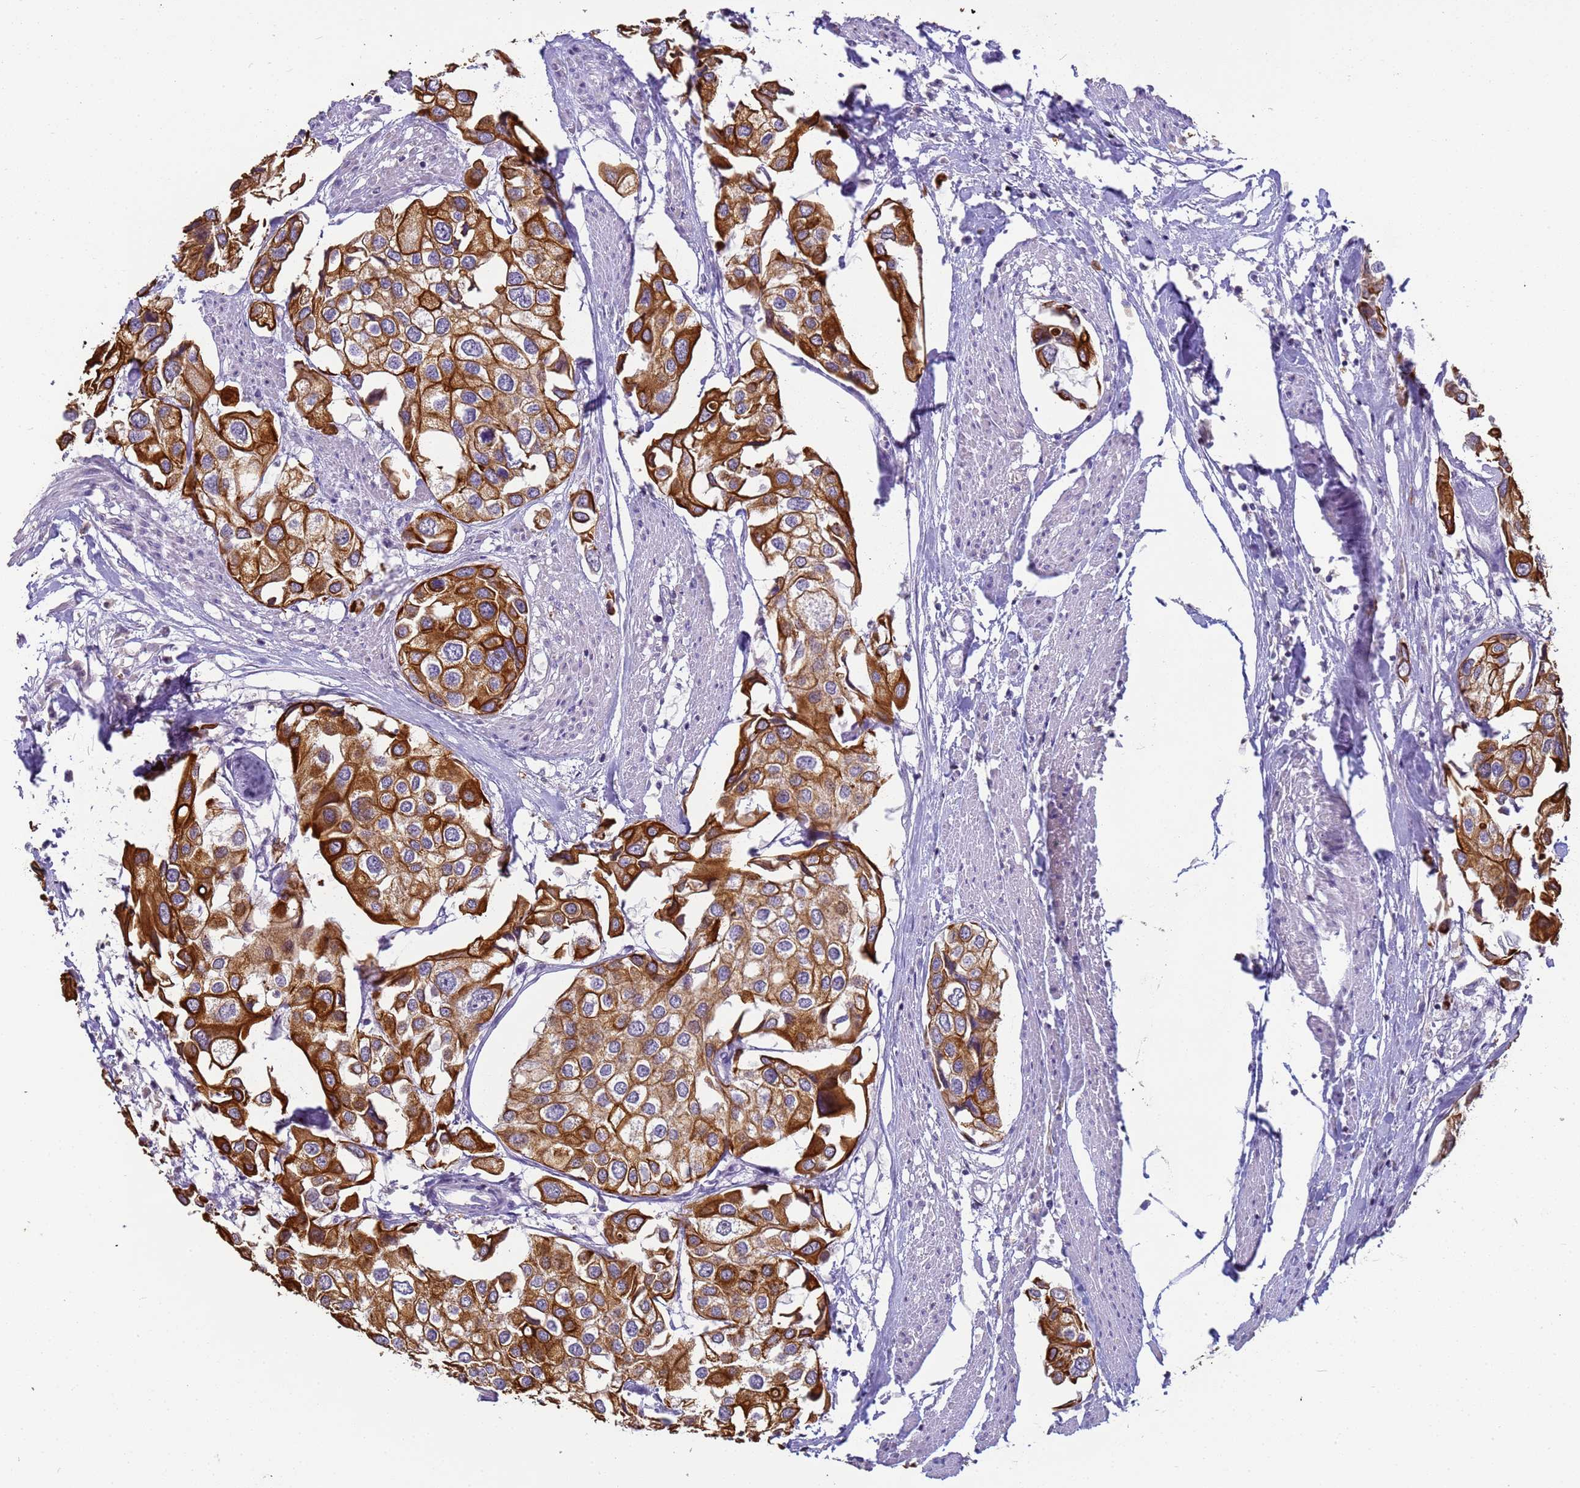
{"staining": {"intensity": "strong", "quantity": ">75%", "location": "cytoplasmic/membranous"}, "tissue": "urothelial cancer", "cell_type": "Tumor cells", "image_type": "cancer", "snomed": [{"axis": "morphology", "description": "Urothelial carcinoma, High grade"}, {"axis": "topography", "description": "Urinary bladder"}], "caption": "High-grade urothelial carcinoma stained with a protein marker demonstrates strong staining in tumor cells.", "gene": "VWA3A", "patient": {"sex": "male", "age": 64}}